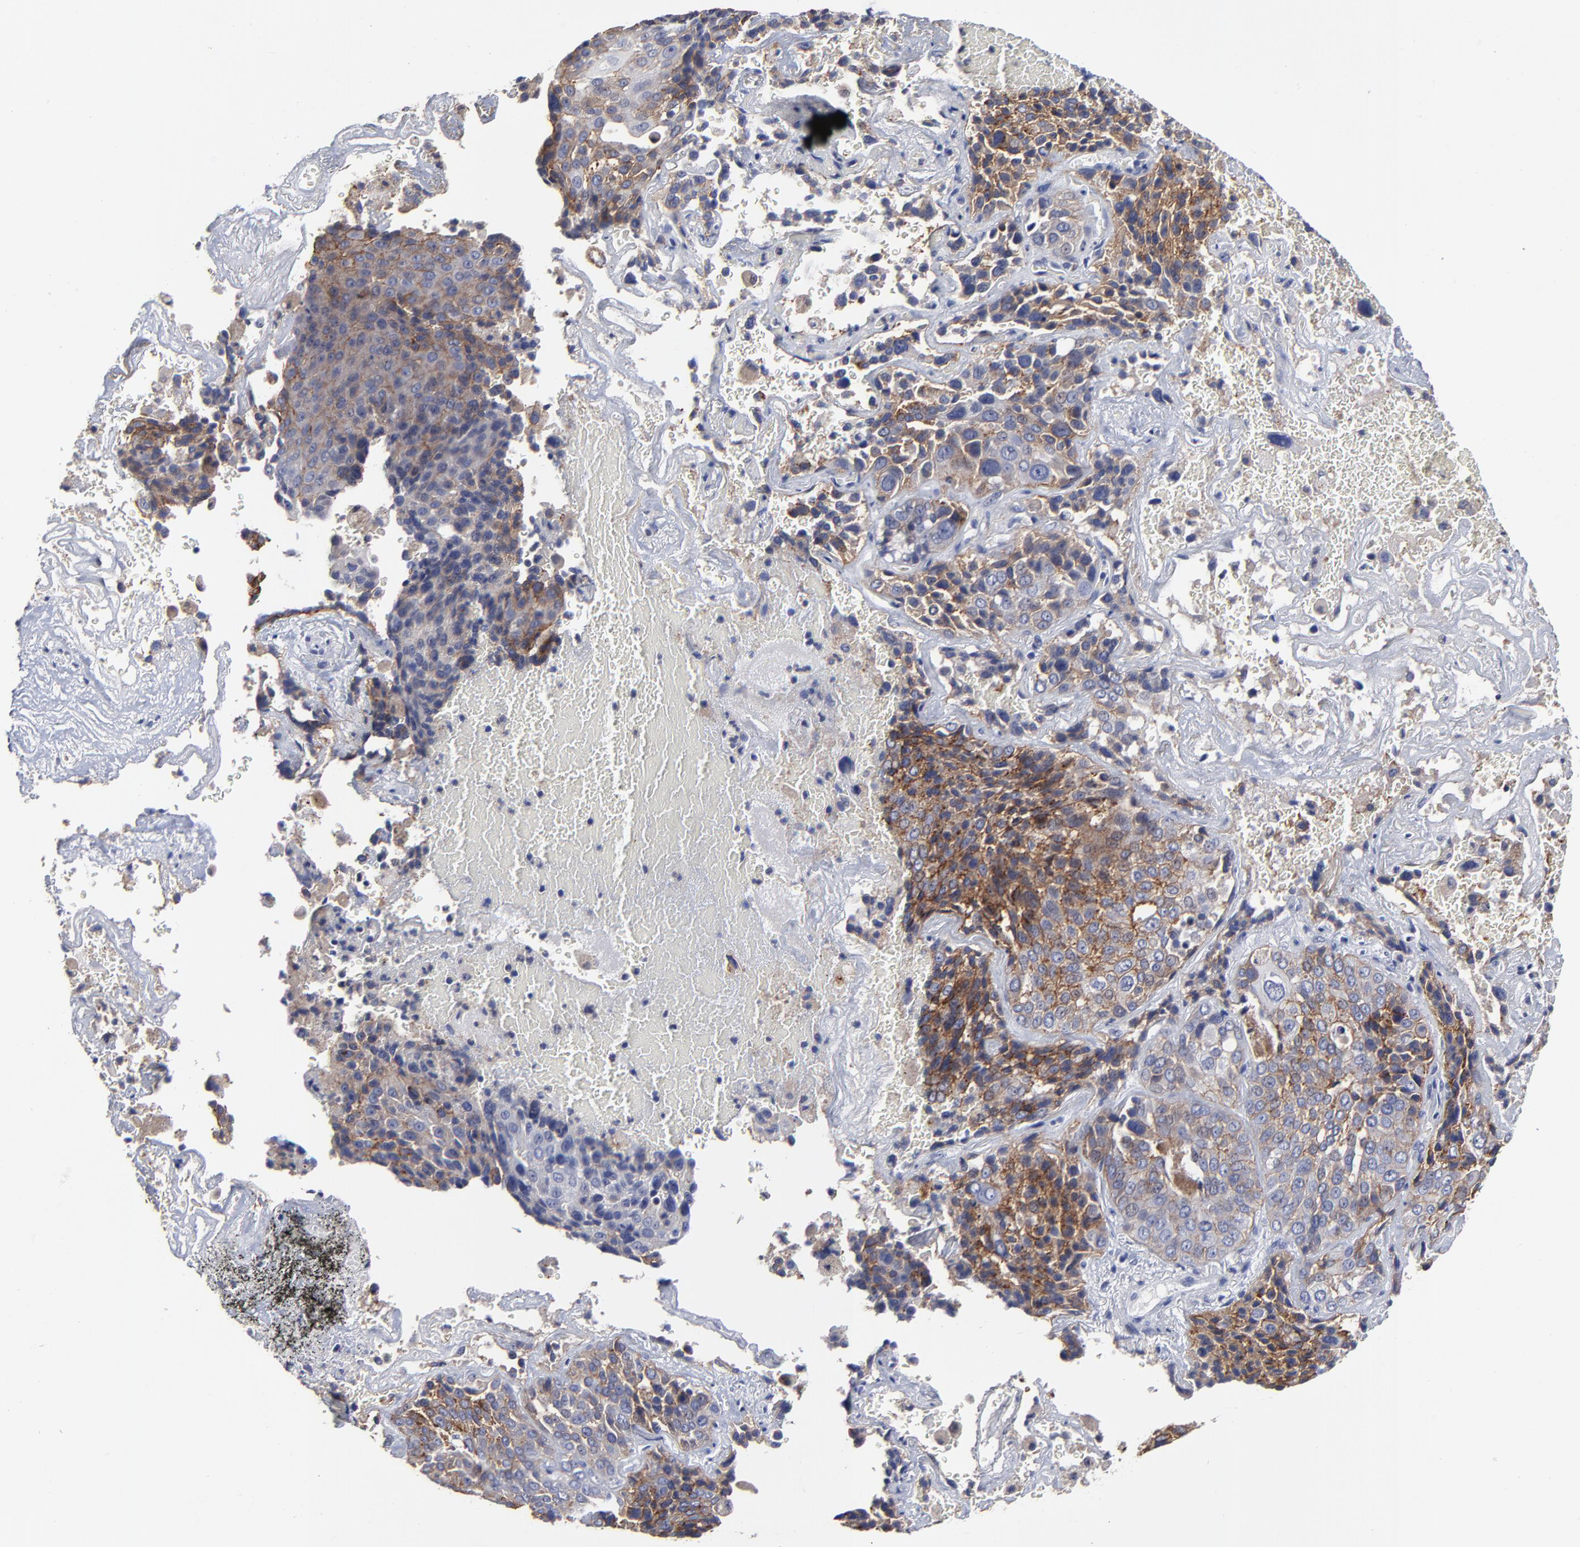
{"staining": {"intensity": "moderate", "quantity": "<25%", "location": "cytoplasmic/membranous"}, "tissue": "lung cancer", "cell_type": "Tumor cells", "image_type": "cancer", "snomed": [{"axis": "morphology", "description": "Squamous cell carcinoma, NOS"}, {"axis": "topography", "description": "Lung"}], "caption": "Tumor cells reveal low levels of moderate cytoplasmic/membranous staining in approximately <25% of cells in lung cancer (squamous cell carcinoma).", "gene": "CXADR", "patient": {"sex": "male", "age": 54}}